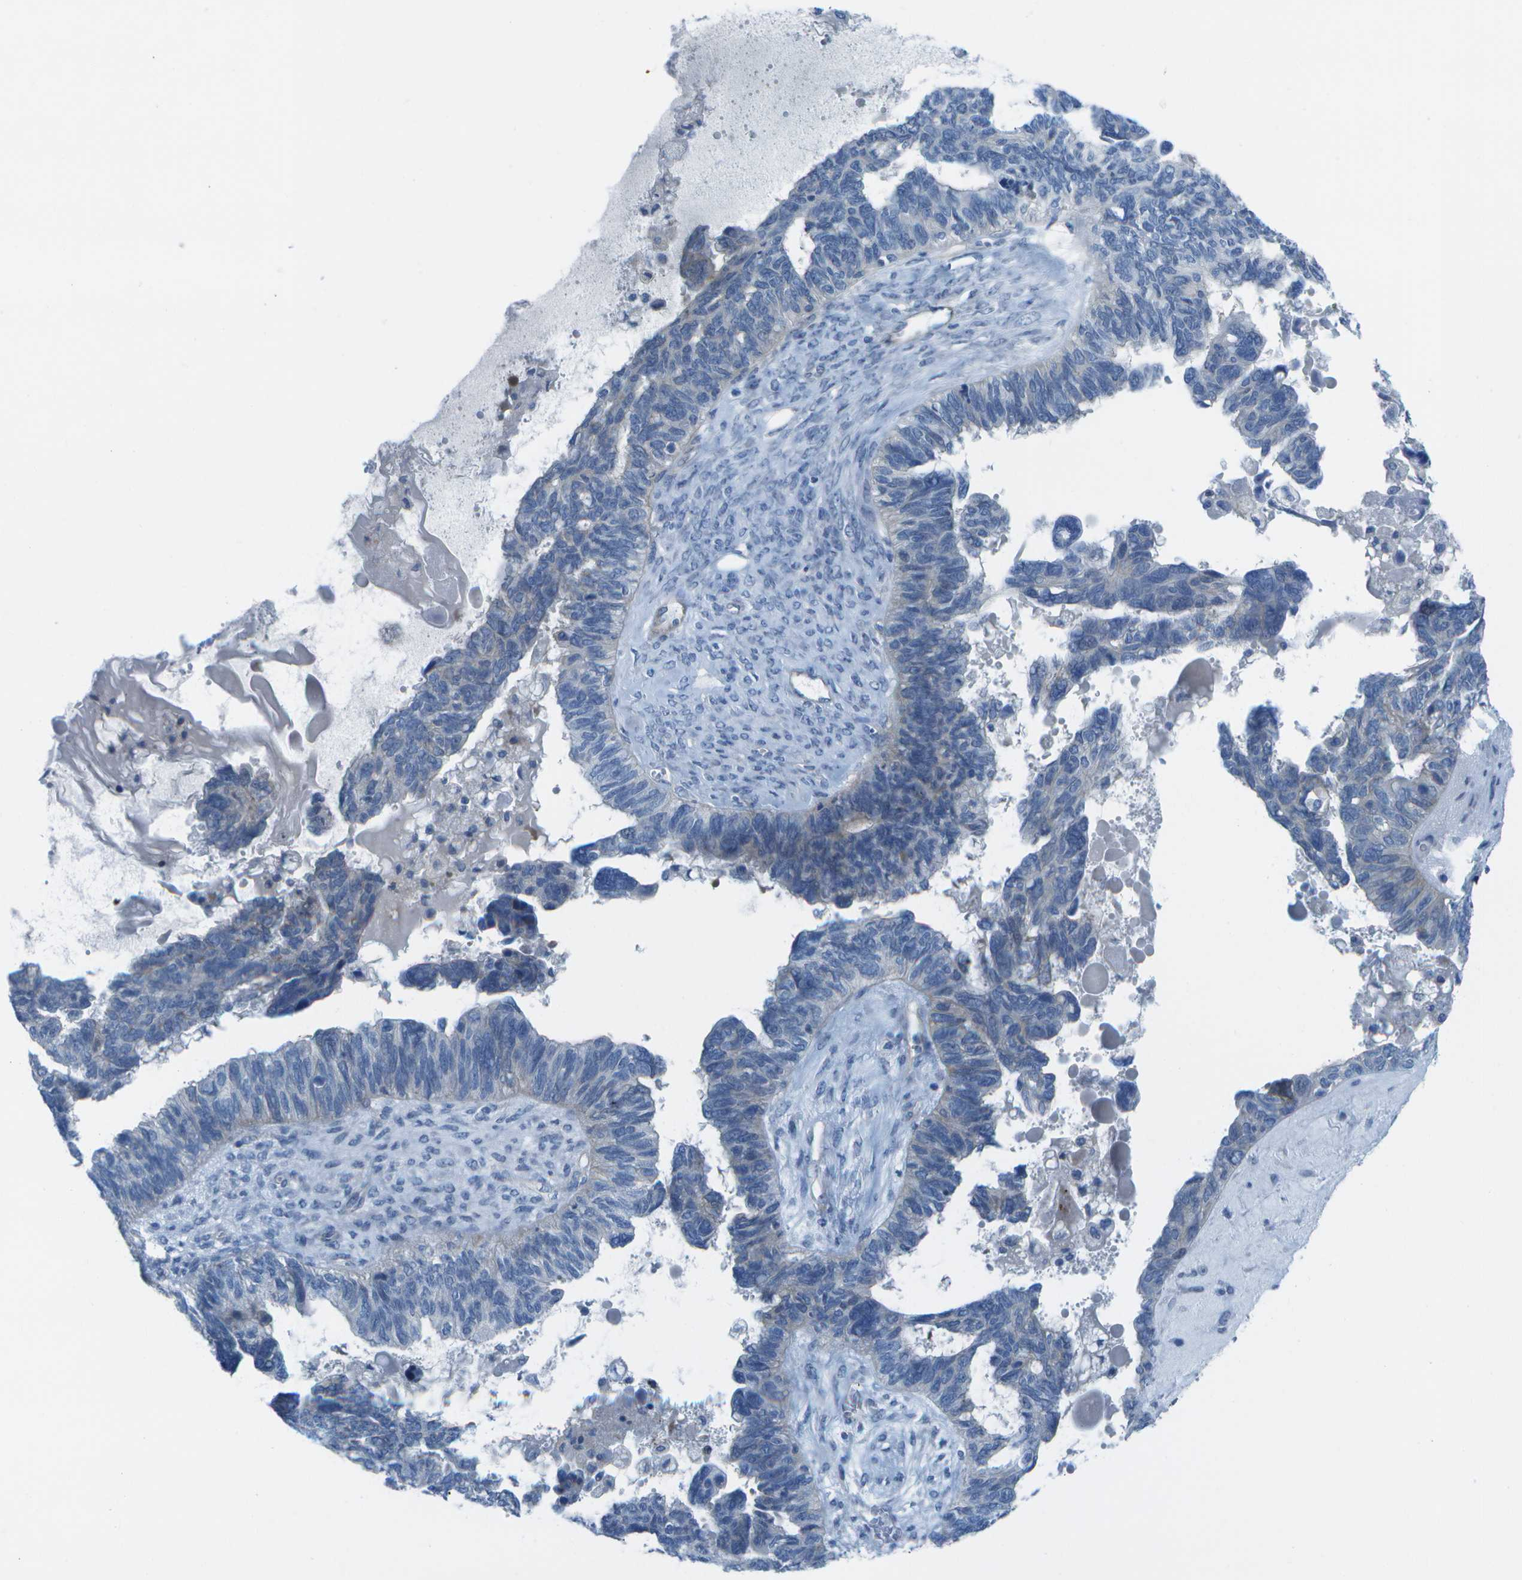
{"staining": {"intensity": "negative", "quantity": "none", "location": "none"}, "tissue": "ovarian cancer", "cell_type": "Tumor cells", "image_type": "cancer", "snomed": [{"axis": "morphology", "description": "Cystadenocarcinoma, serous, NOS"}, {"axis": "topography", "description": "Ovary"}], "caption": "Immunohistochemical staining of human ovarian cancer (serous cystadenocarcinoma) exhibits no significant expression in tumor cells.", "gene": "SORBS3", "patient": {"sex": "female", "age": 79}}